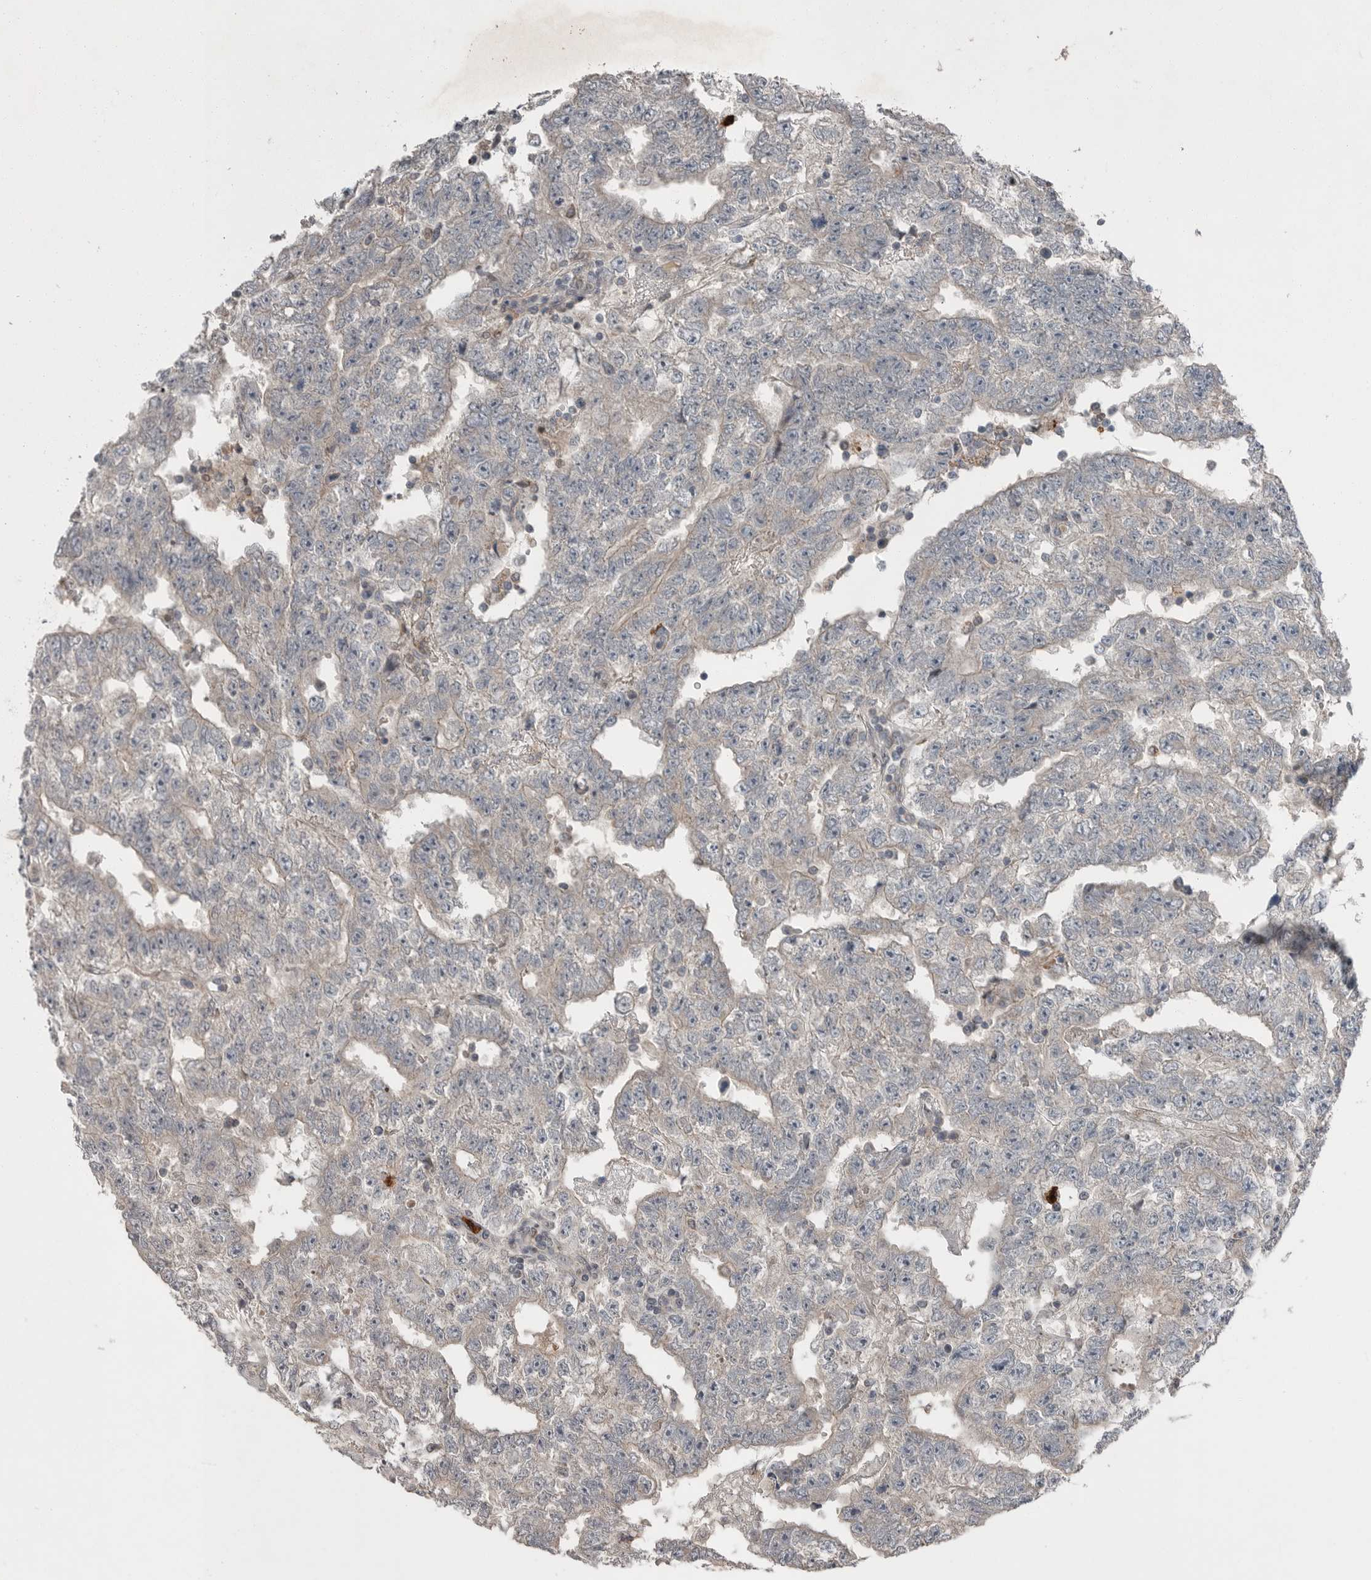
{"staining": {"intensity": "weak", "quantity": "<25%", "location": "cytoplasmic/membranous"}, "tissue": "testis cancer", "cell_type": "Tumor cells", "image_type": "cancer", "snomed": [{"axis": "morphology", "description": "Carcinoma, Embryonal, NOS"}, {"axis": "topography", "description": "Testis"}], "caption": "High magnification brightfield microscopy of testis cancer stained with DAB (brown) and counterstained with hematoxylin (blue): tumor cells show no significant positivity. The staining was performed using DAB to visualize the protein expression in brown, while the nuclei were stained in blue with hematoxylin (Magnification: 20x).", "gene": "SCP2", "patient": {"sex": "male", "age": 25}}